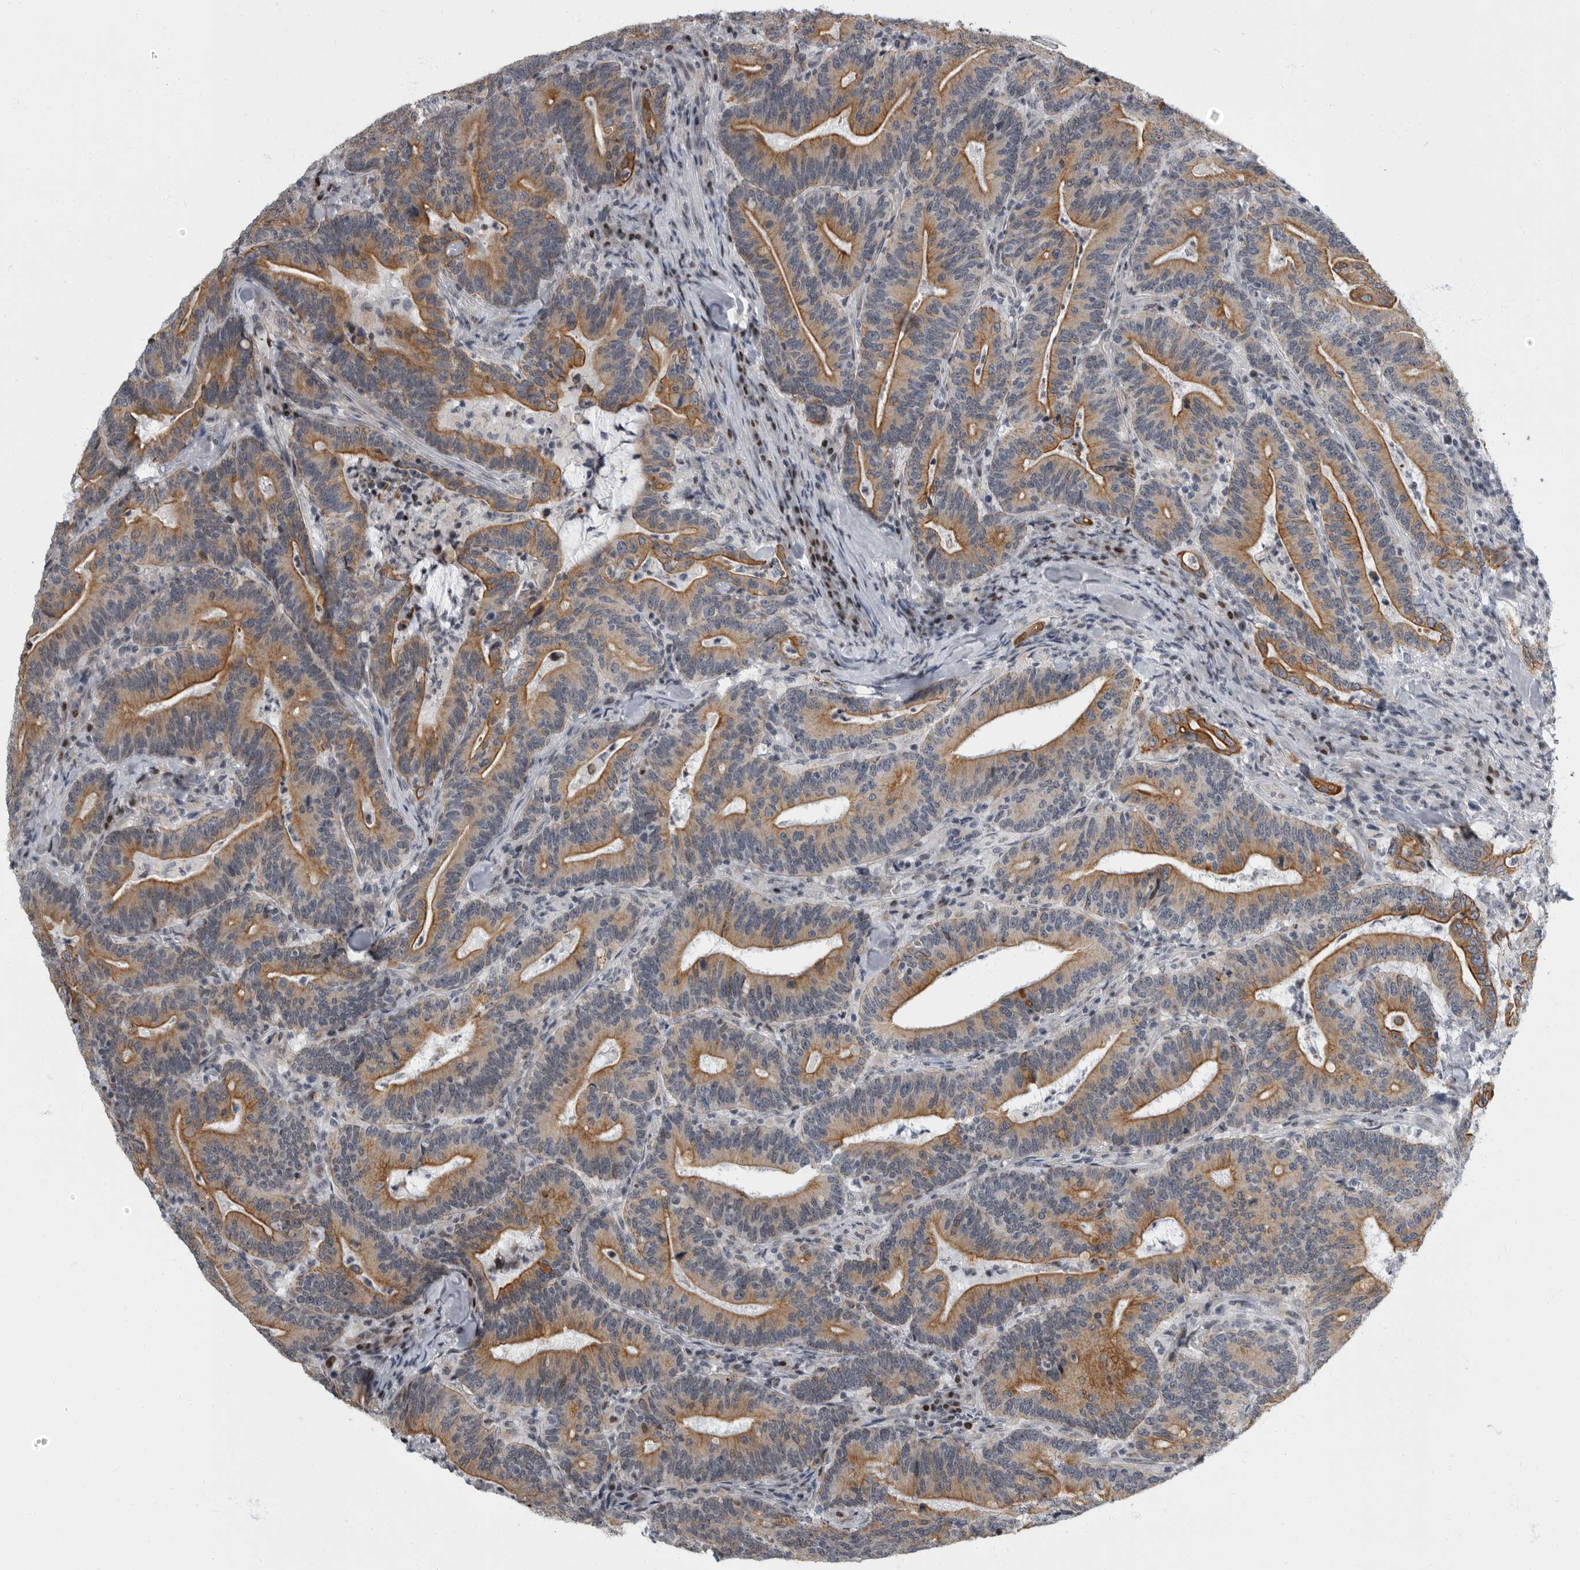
{"staining": {"intensity": "moderate", "quantity": ">75%", "location": "cytoplasmic/membranous"}, "tissue": "colorectal cancer", "cell_type": "Tumor cells", "image_type": "cancer", "snomed": [{"axis": "morphology", "description": "Adenocarcinoma, NOS"}, {"axis": "topography", "description": "Colon"}], "caption": "This micrograph demonstrates immunohistochemistry (IHC) staining of colorectal adenocarcinoma, with medium moderate cytoplasmic/membranous expression in approximately >75% of tumor cells.", "gene": "EVI5", "patient": {"sex": "female", "age": 66}}